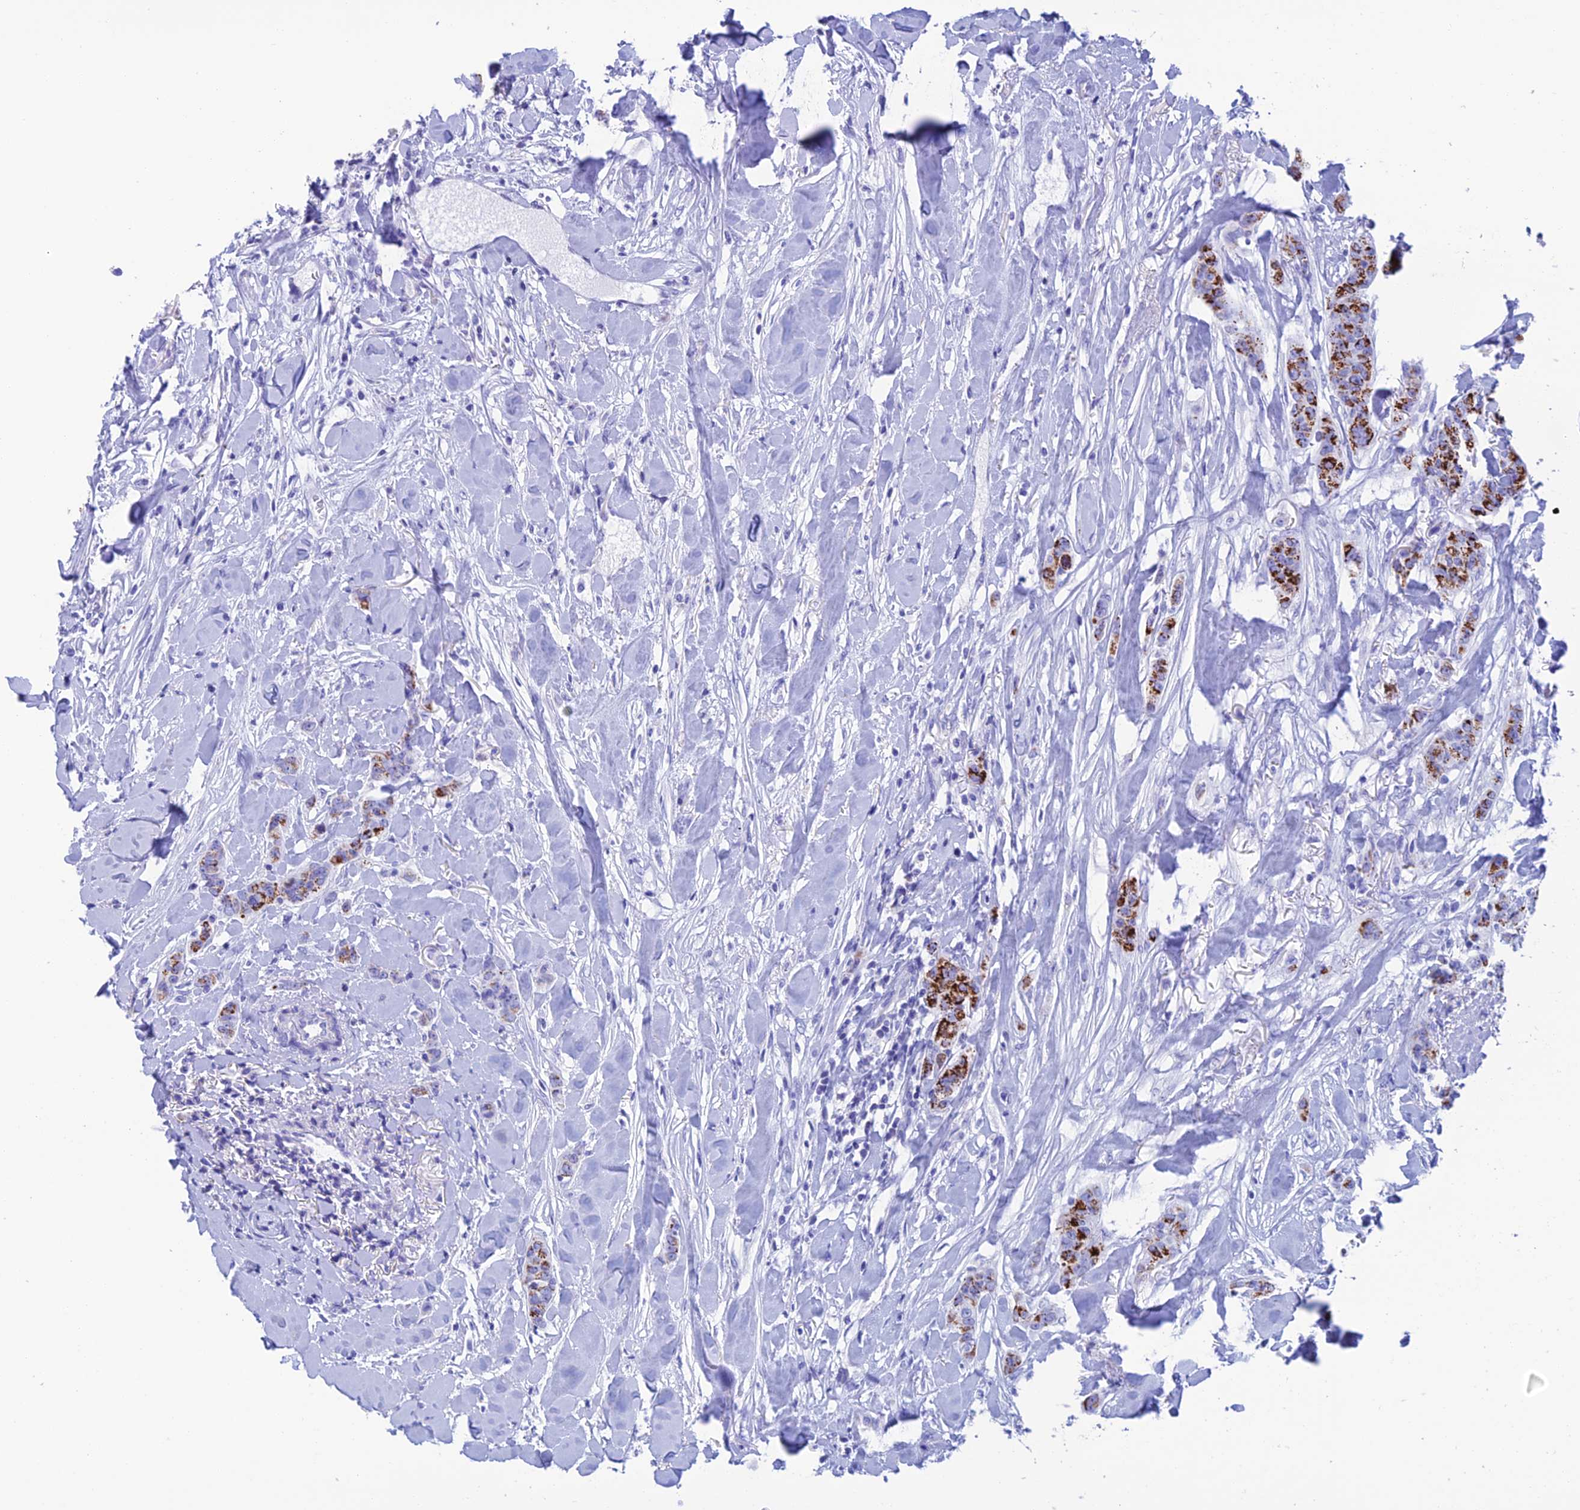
{"staining": {"intensity": "strong", "quantity": "25%-75%", "location": "cytoplasmic/membranous"}, "tissue": "breast cancer", "cell_type": "Tumor cells", "image_type": "cancer", "snomed": [{"axis": "morphology", "description": "Duct carcinoma"}, {"axis": "topography", "description": "Breast"}], "caption": "Protein staining shows strong cytoplasmic/membranous staining in approximately 25%-75% of tumor cells in breast cancer (intraductal carcinoma). The protein of interest is shown in brown color, while the nuclei are stained blue.", "gene": "NXPE4", "patient": {"sex": "female", "age": 40}}